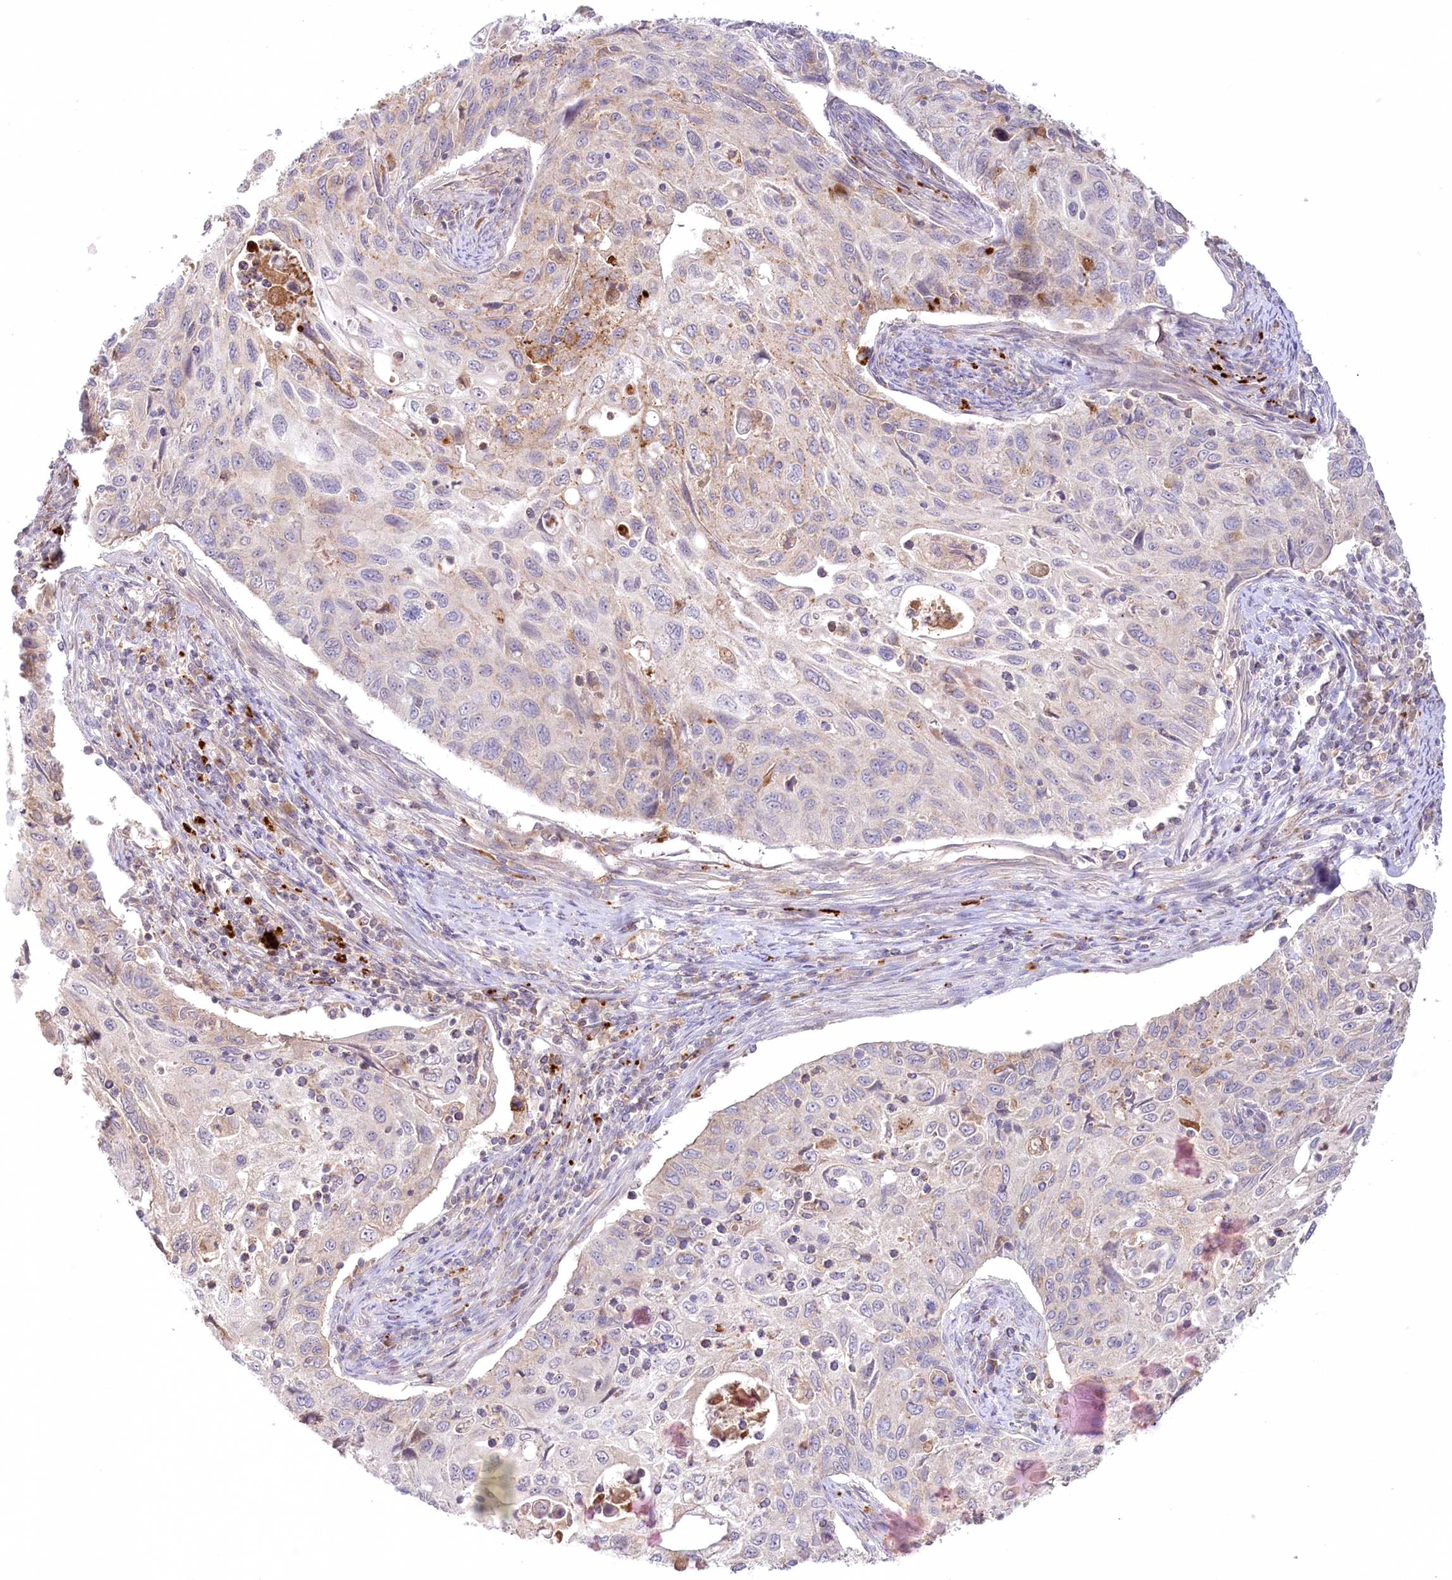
{"staining": {"intensity": "moderate", "quantity": "<25%", "location": "cytoplasmic/membranous"}, "tissue": "cervical cancer", "cell_type": "Tumor cells", "image_type": "cancer", "snomed": [{"axis": "morphology", "description": "Squamous cell carcinoma, NOS"}, {"axis": "topography", "description": "Cervix"}], "caption": "Cervical squamous cell carcinoma stained with a protein marker shows moderate staining in tumor cells.", "gene": "PSAPL1", "patient": {"sex": "female", "age": 70}}